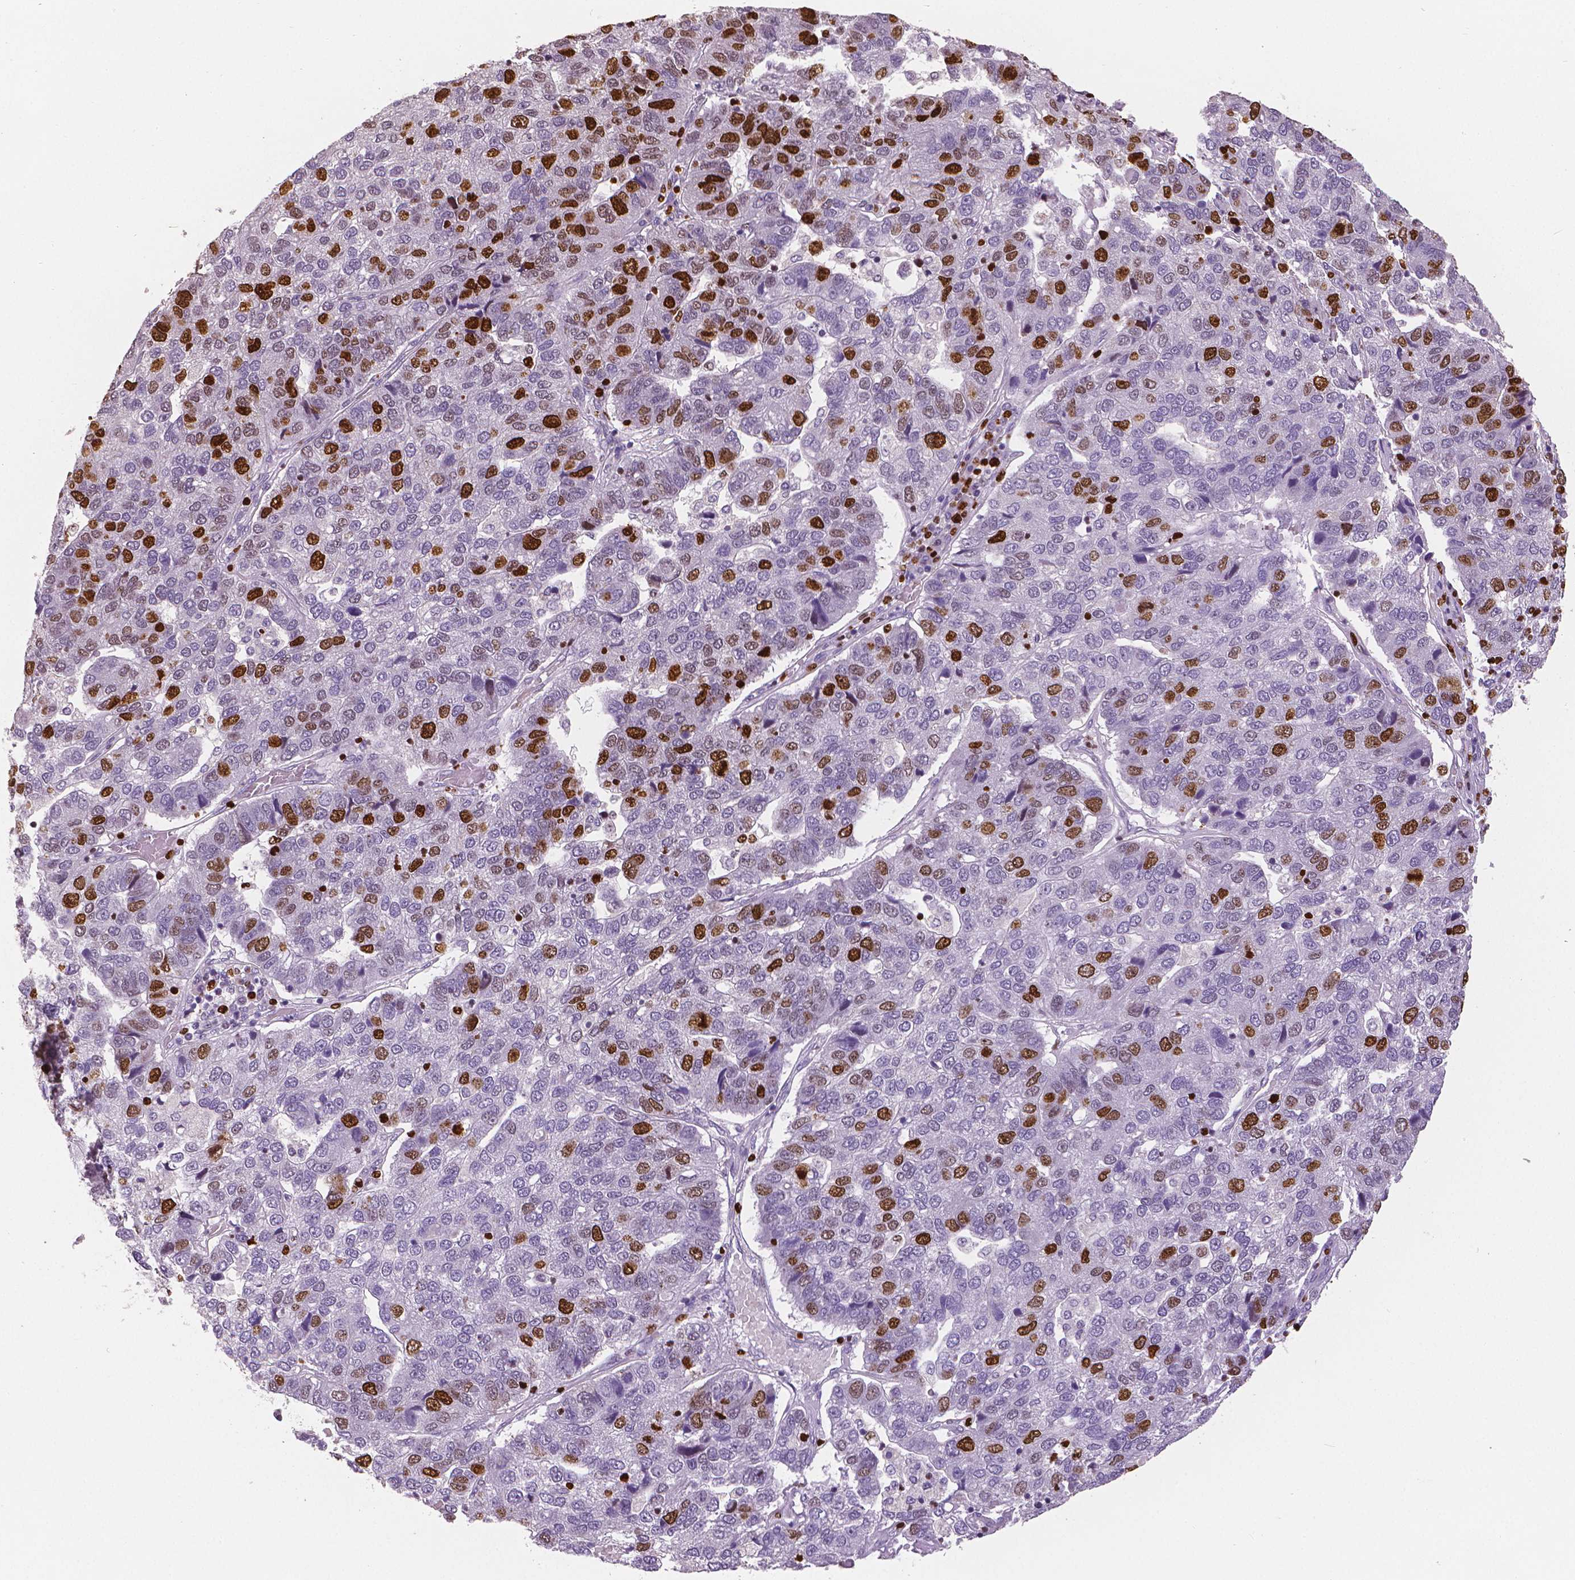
{"staining": {"intensity": "strong", "quantity": "<25%", "location": "nuclear"}, "tissue": "pancreatic cancer", "cell_type": "Tumor cells", "image_type": "cancer", "snomed": [{"axis": "morphology", "description": "Adenocarcinoma, NOS"}, {"axis": "topography", "description": "Pancreas"}], "caption": "Immunohistochemistry (IHC) photomicrograph of pancreatic cancer (adenocarcinoma) stained for a protein (brown), which exhibits medium levels of strong nuclear staining in approximately <25% of tumor cells.", "gene": "MKI67", "patient": {"sex": "female", "age": 61}}